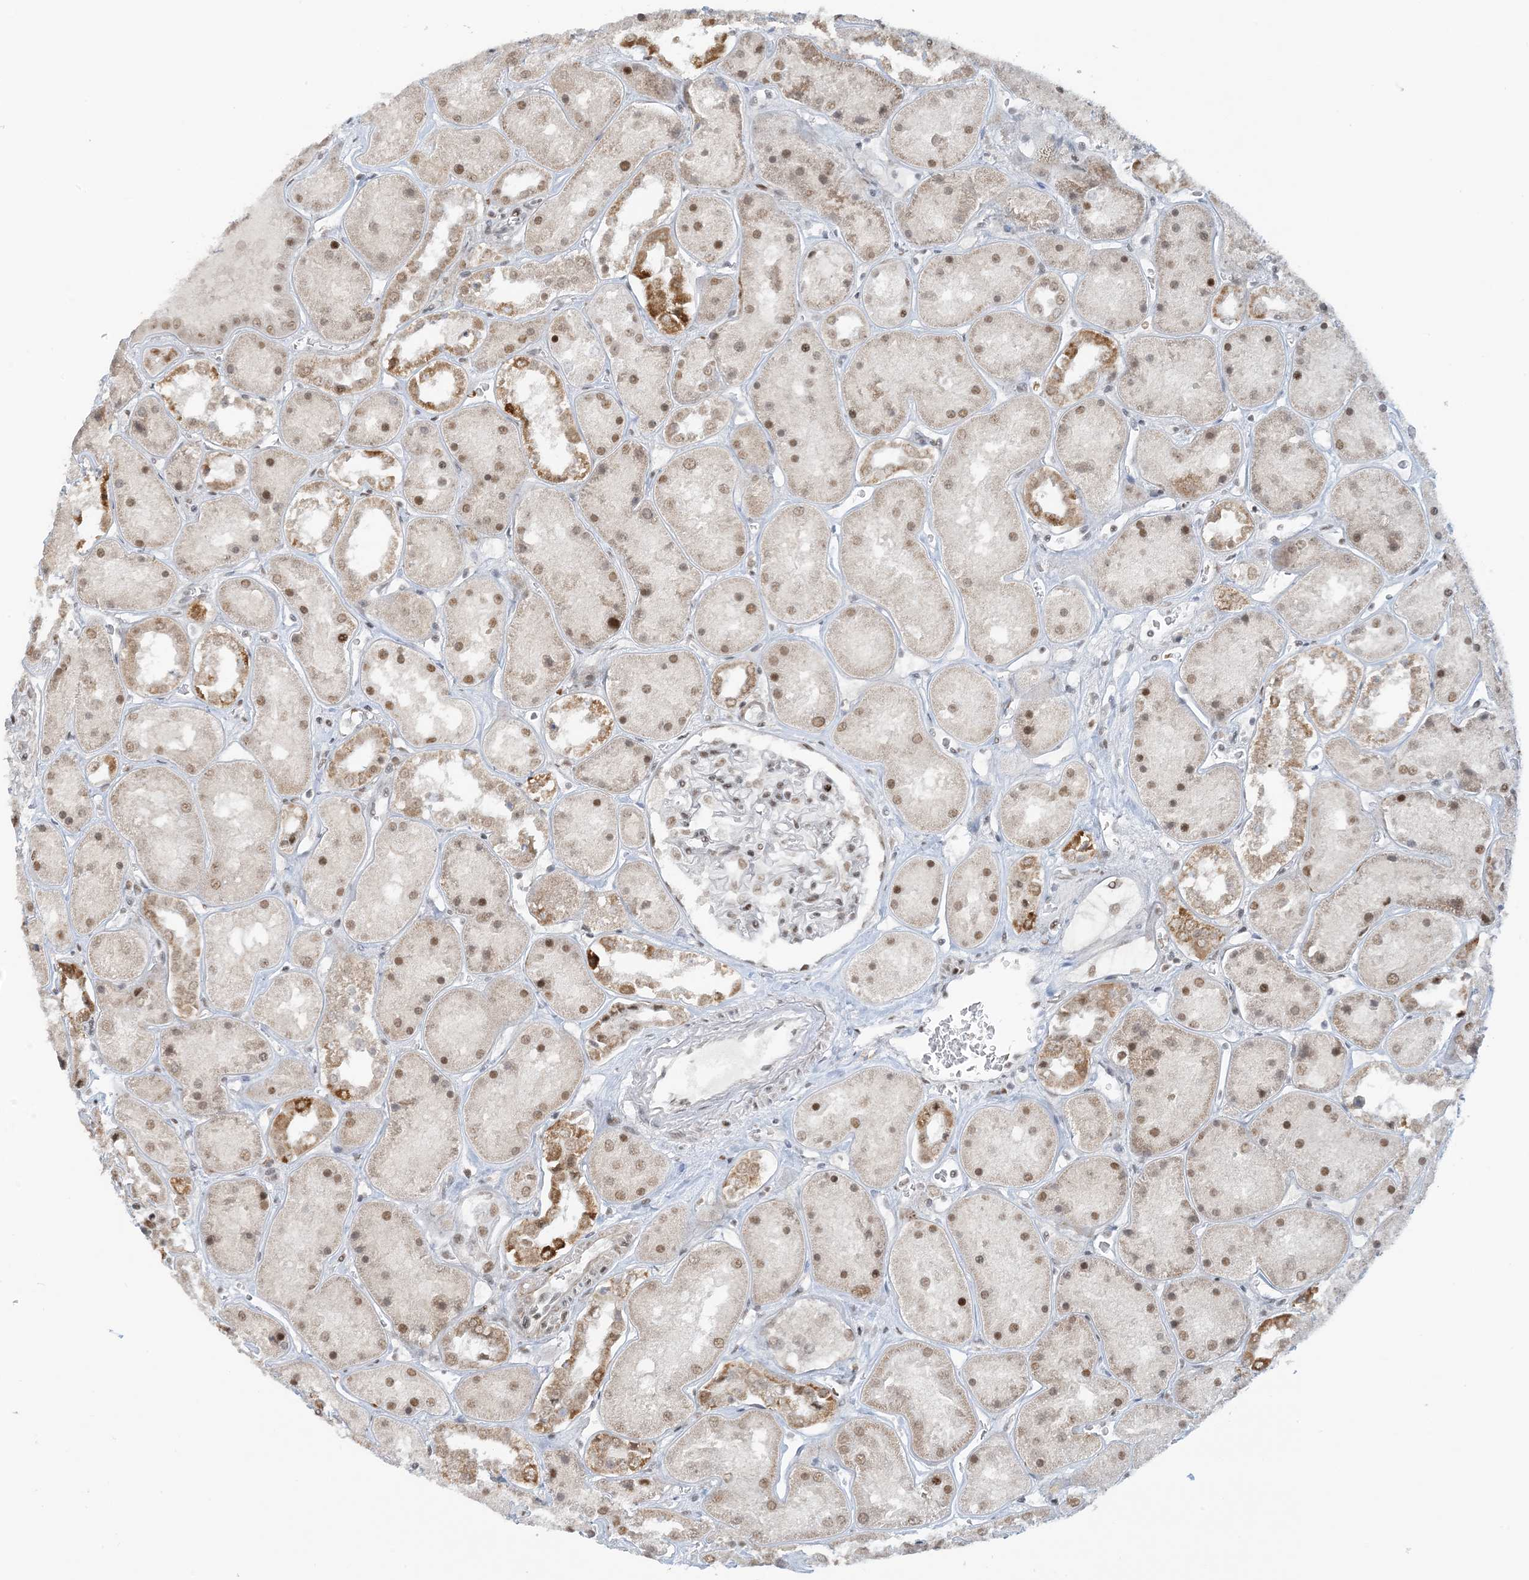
{"staining": {"intensity": "weak", "quantity": "25%-75%", "location": "nuclear"}, "tissue": "kidney", "cell_type": "Cells in glomeruli", "image_type": "normal", "snomed": [{"axis": "morphology", "description": "Normal tissue, NOS"}, {"axis": "topography", "description": "Kidney"}], "caption": "Protein analysis of benign kidney shows weak nuclear positivity in about 25%-75% of cells in glomeruli. (DAB (3,3'-diaminobenzidine) = brown stain, brightfield microscopy at high magnification).", "gene": "ECT2L", "patient": {"sex": "male", "age": 70}}